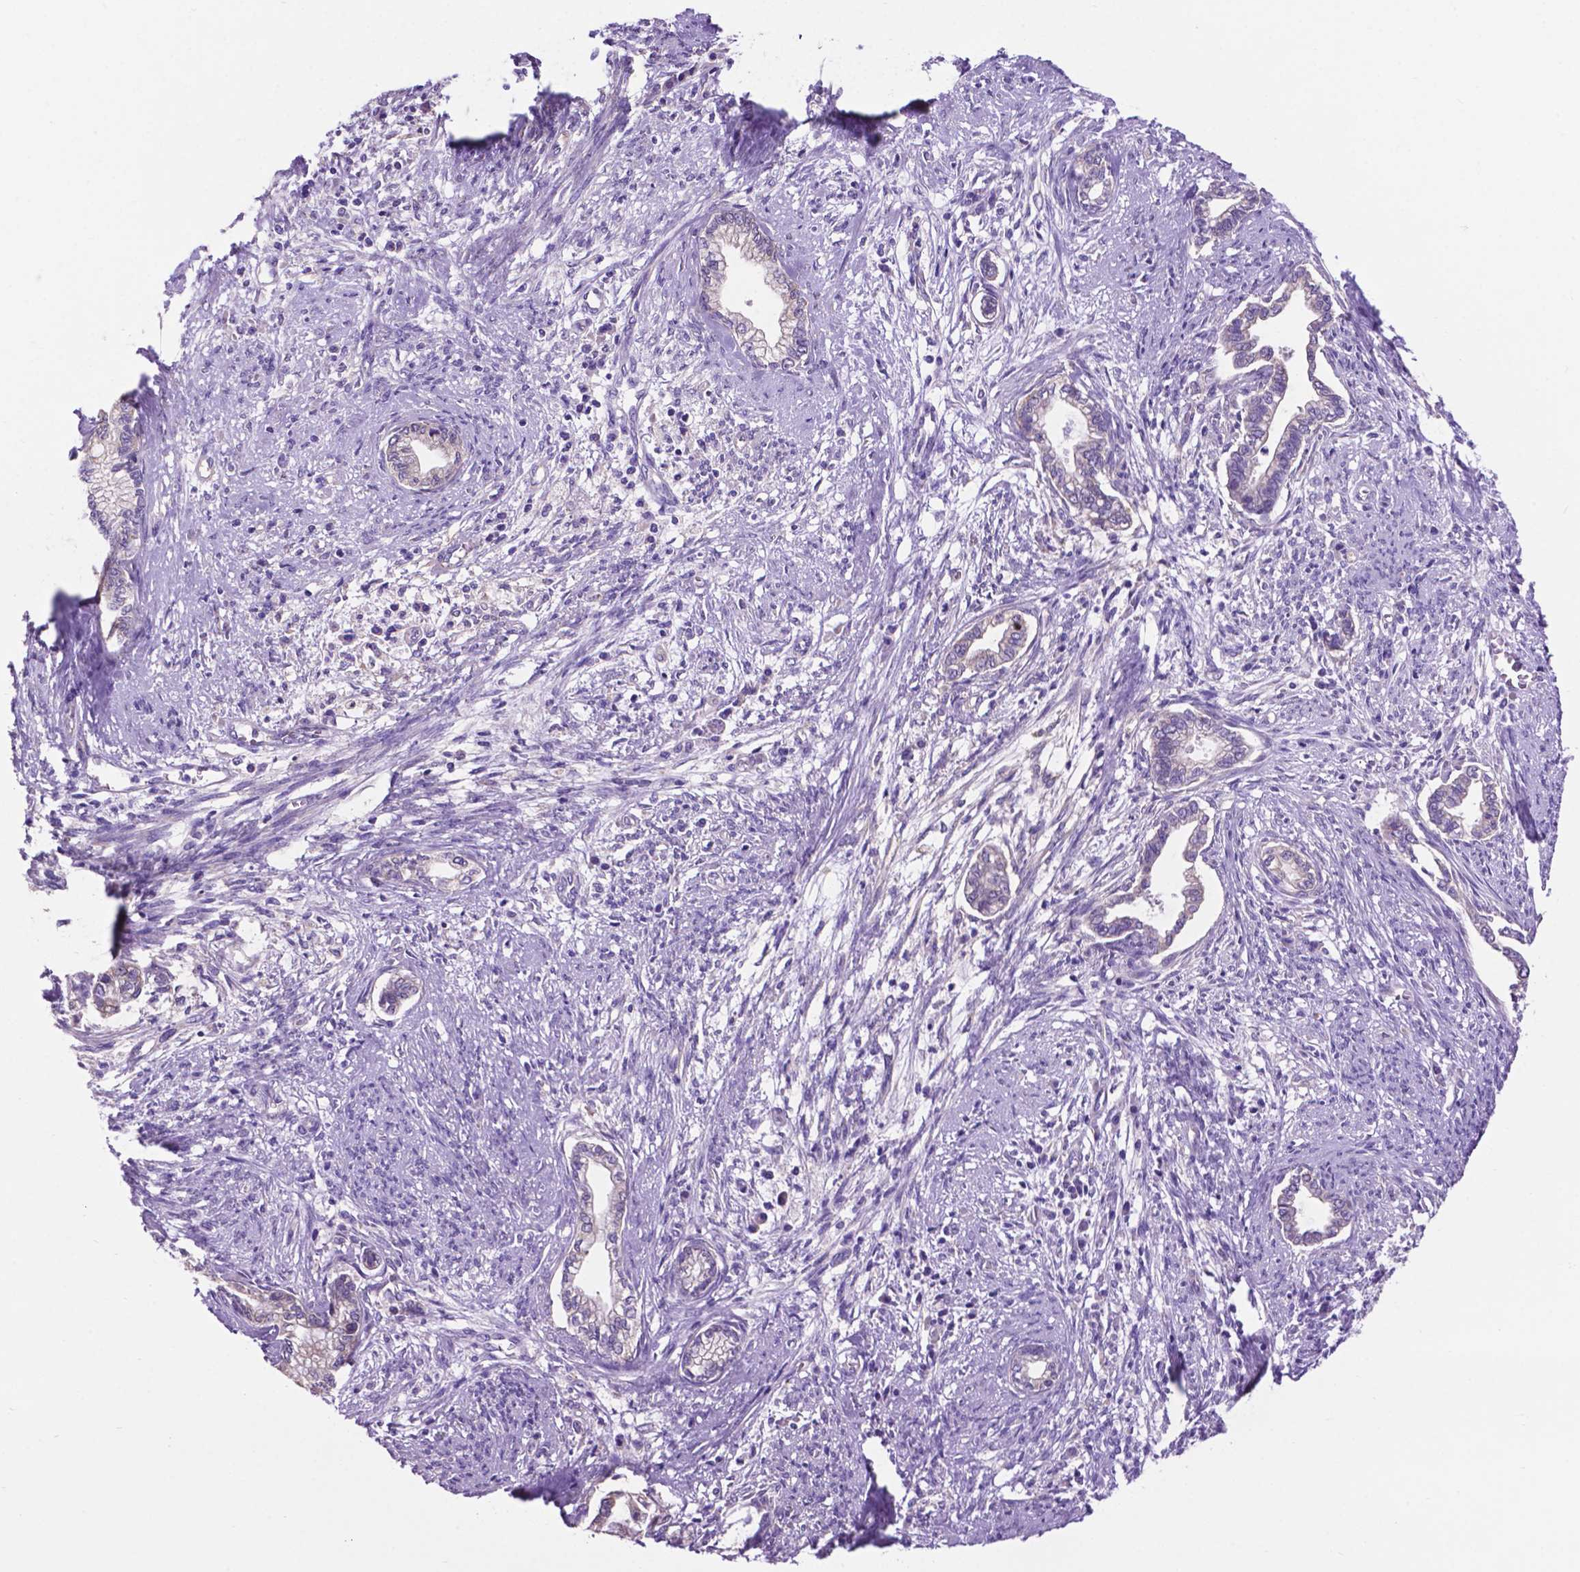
{"staining": {"intensity": "negative", "quantity": "none", "location": "none"}, "tissue": "cervical cancer", "cell_type": "Tumor cells", "image_type": "cancer", "snomed": [{"axis": "morphology", "description": "Adenocarcinoma, NOS"}, {"axis": "topography", "description": "Cervix"}], "caption": "Immunohistochemical staining of cervical cancer (adenocarcinoma) exhibits no significant expression in tumor cells.", "gene": "SPDYA", "patient": {"sex": "female", "age": 62}}